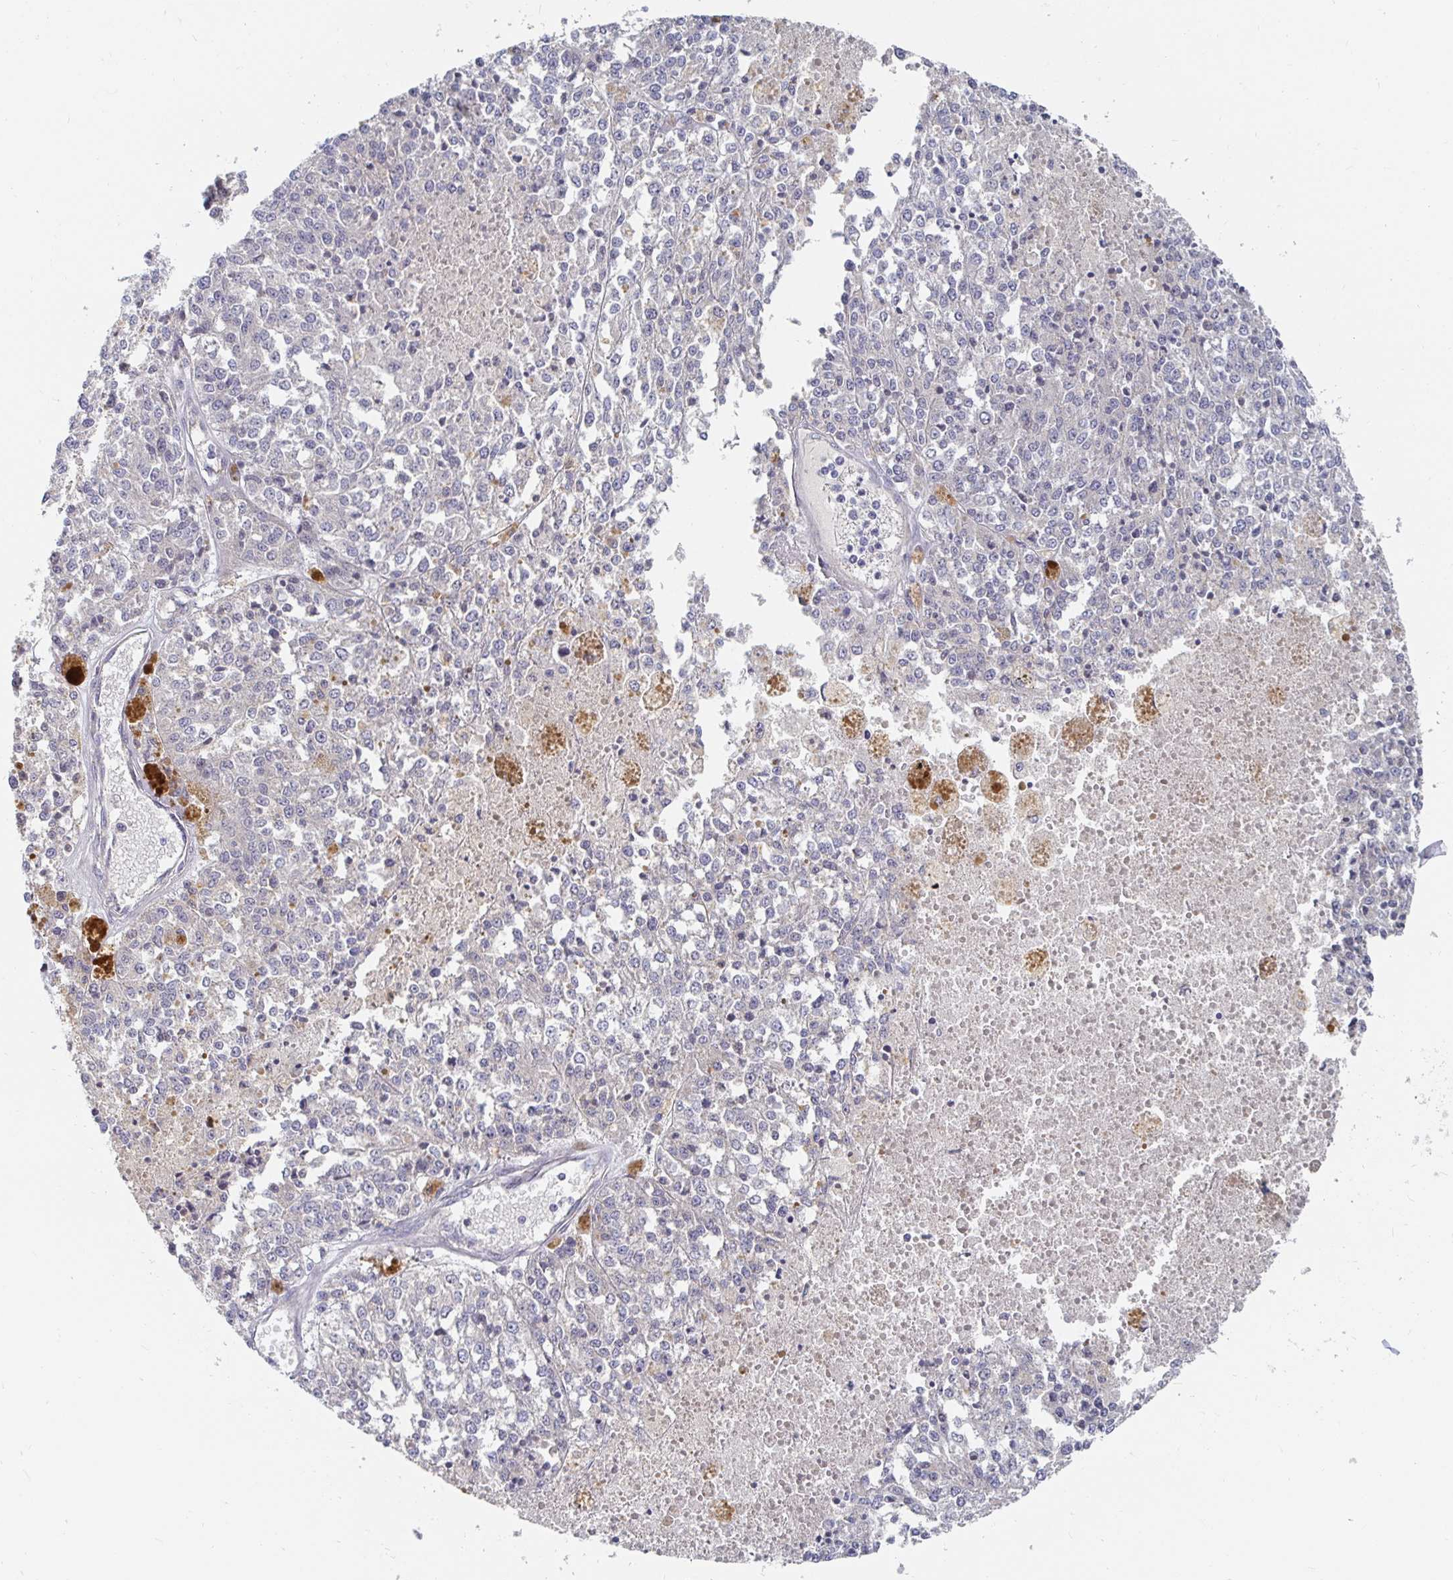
{"staining": {"intensity": "negative", "quantity": "none", "location": "none"}, "tissue": "melanoma", "cell_type": "Tumor cells", "image_type": "cancer", "snomed": [{"axis": "morphology", "description": "Malignant melanoma, Metastatic site"}, {"axis": "topography", "description": "Lymph node"}], "caption": "There is no significant staining in tumor cells of melanoma.", "gene": "MEIS1", "patient": {"sex": "female", "age": 64}}